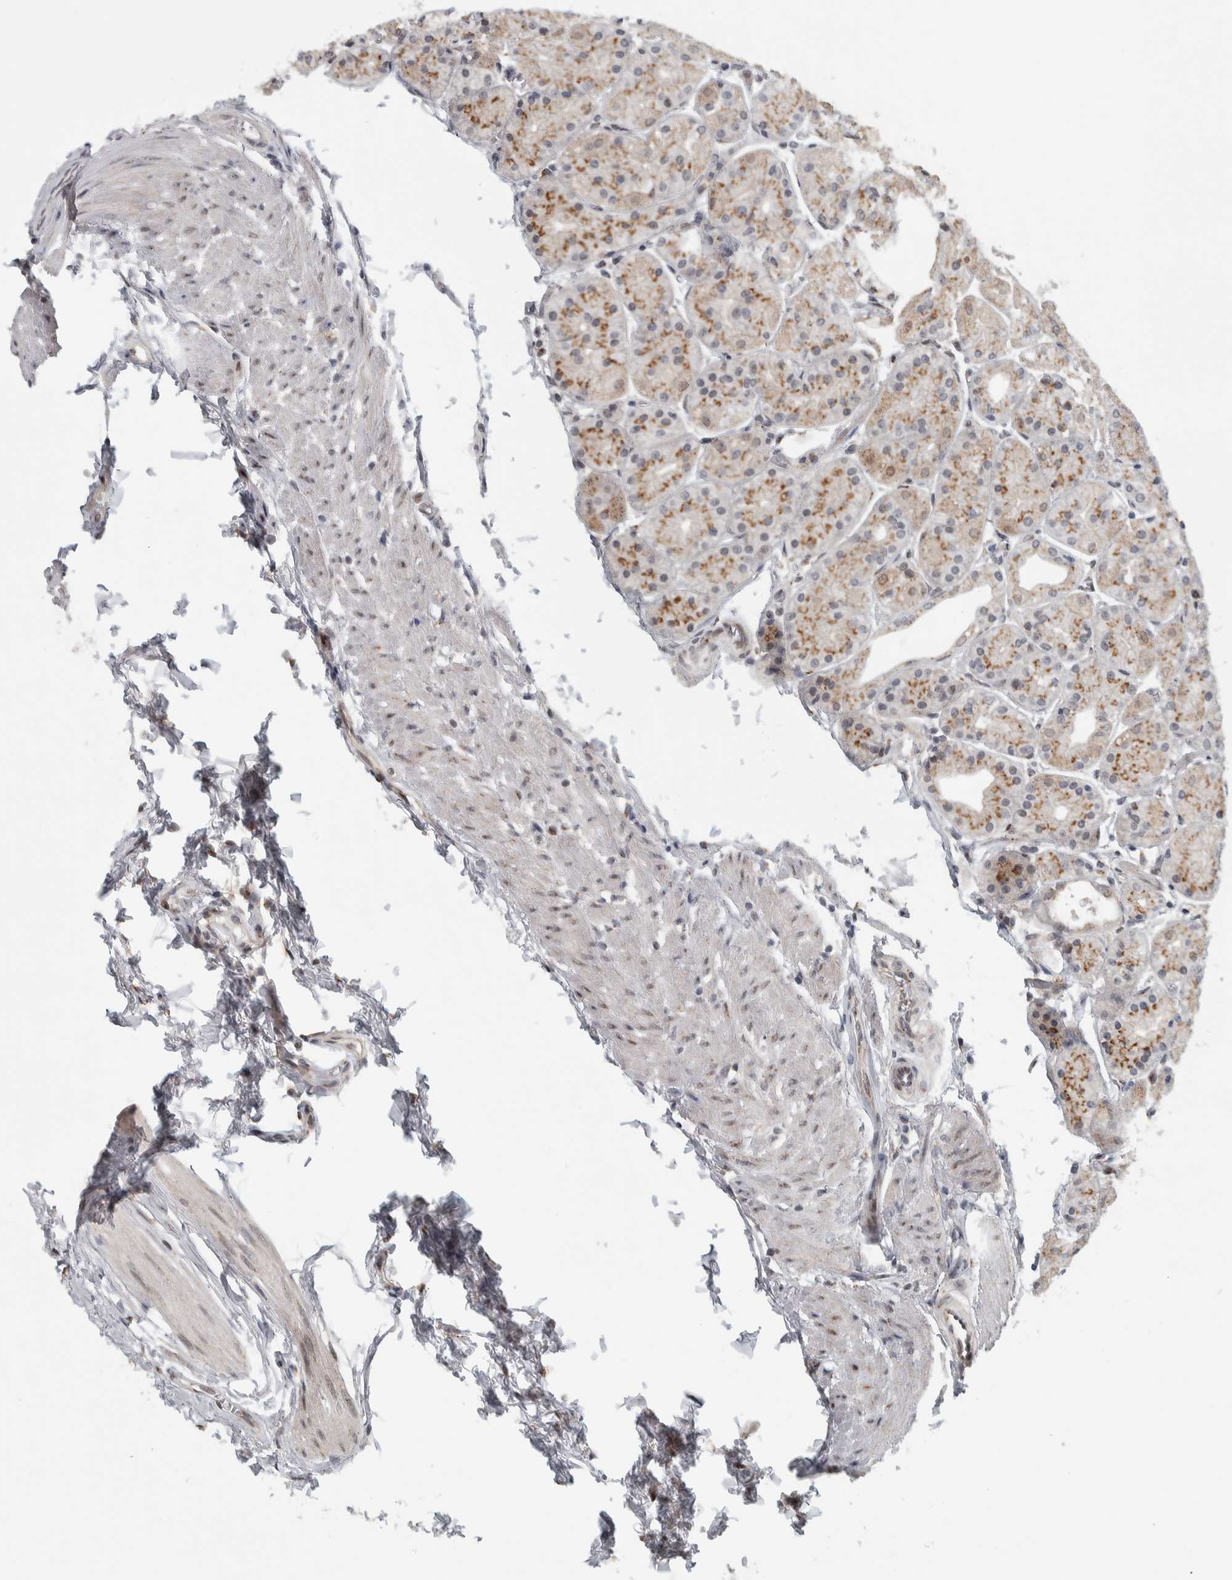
{"staining": {"intensity": "moderate", "quantity": ">75%", "location": "cytoplasmic/membranous,nuclear"}, "tissue": "stomach", "cell_type": "Glandular cells", "image_type": "normal", "snomed": [{"axis": "morphology", "description": "Normal tissue, NOS"}, {"axis": "topography", "description": "Stomach, upper"}], "caption": "A brown stain labels moderate cytoplasmic/membranous,nuclear expression of a protein in glandular cells of unremarkable stomach.", "gene": "ZMYND8", "patient": {"sex": "male", "age": 72}}